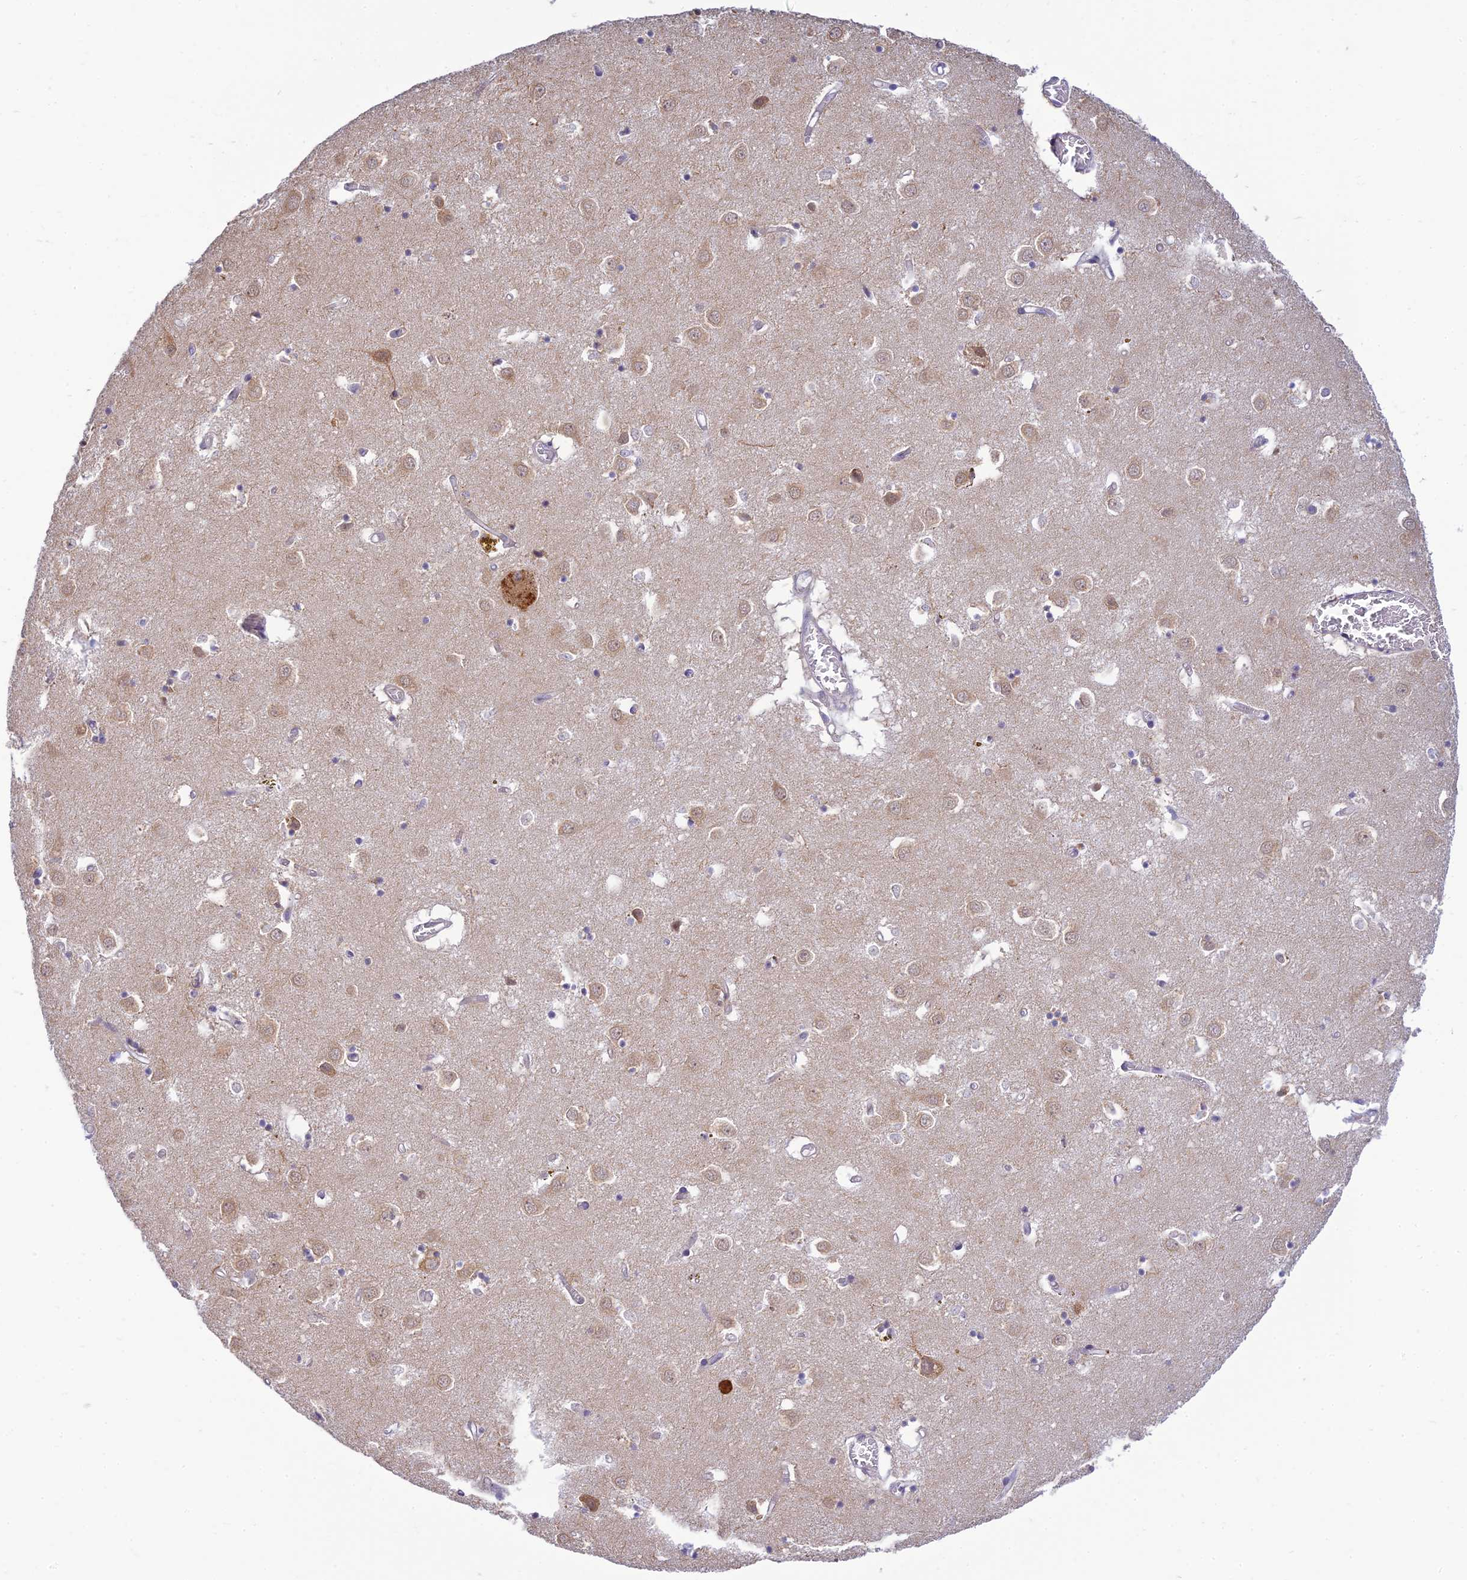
{"staining": {"intensity": "weak", "quantity": "<25%", "location": "cytoplasmic/membranous"}, "tissue": "caudate", "cell_type": "Glial cells", "image_type": "normal", "snomed": [{"axis": "morphology", "description": "Normal tissue, NOS"}, {"axis": "topography", "description": "Lateral ventricle wall"}], "caption": "High power microscopy micrograph of an immunohistochemistry micrograph of unremarkable caudate, revealing no significant expression in glial cells. (DAB immunohistochemistry (IHC) with hematoxylin counter stain).", "gene": "SKIC8", "patient": {"sex": "male", "age": 70}}